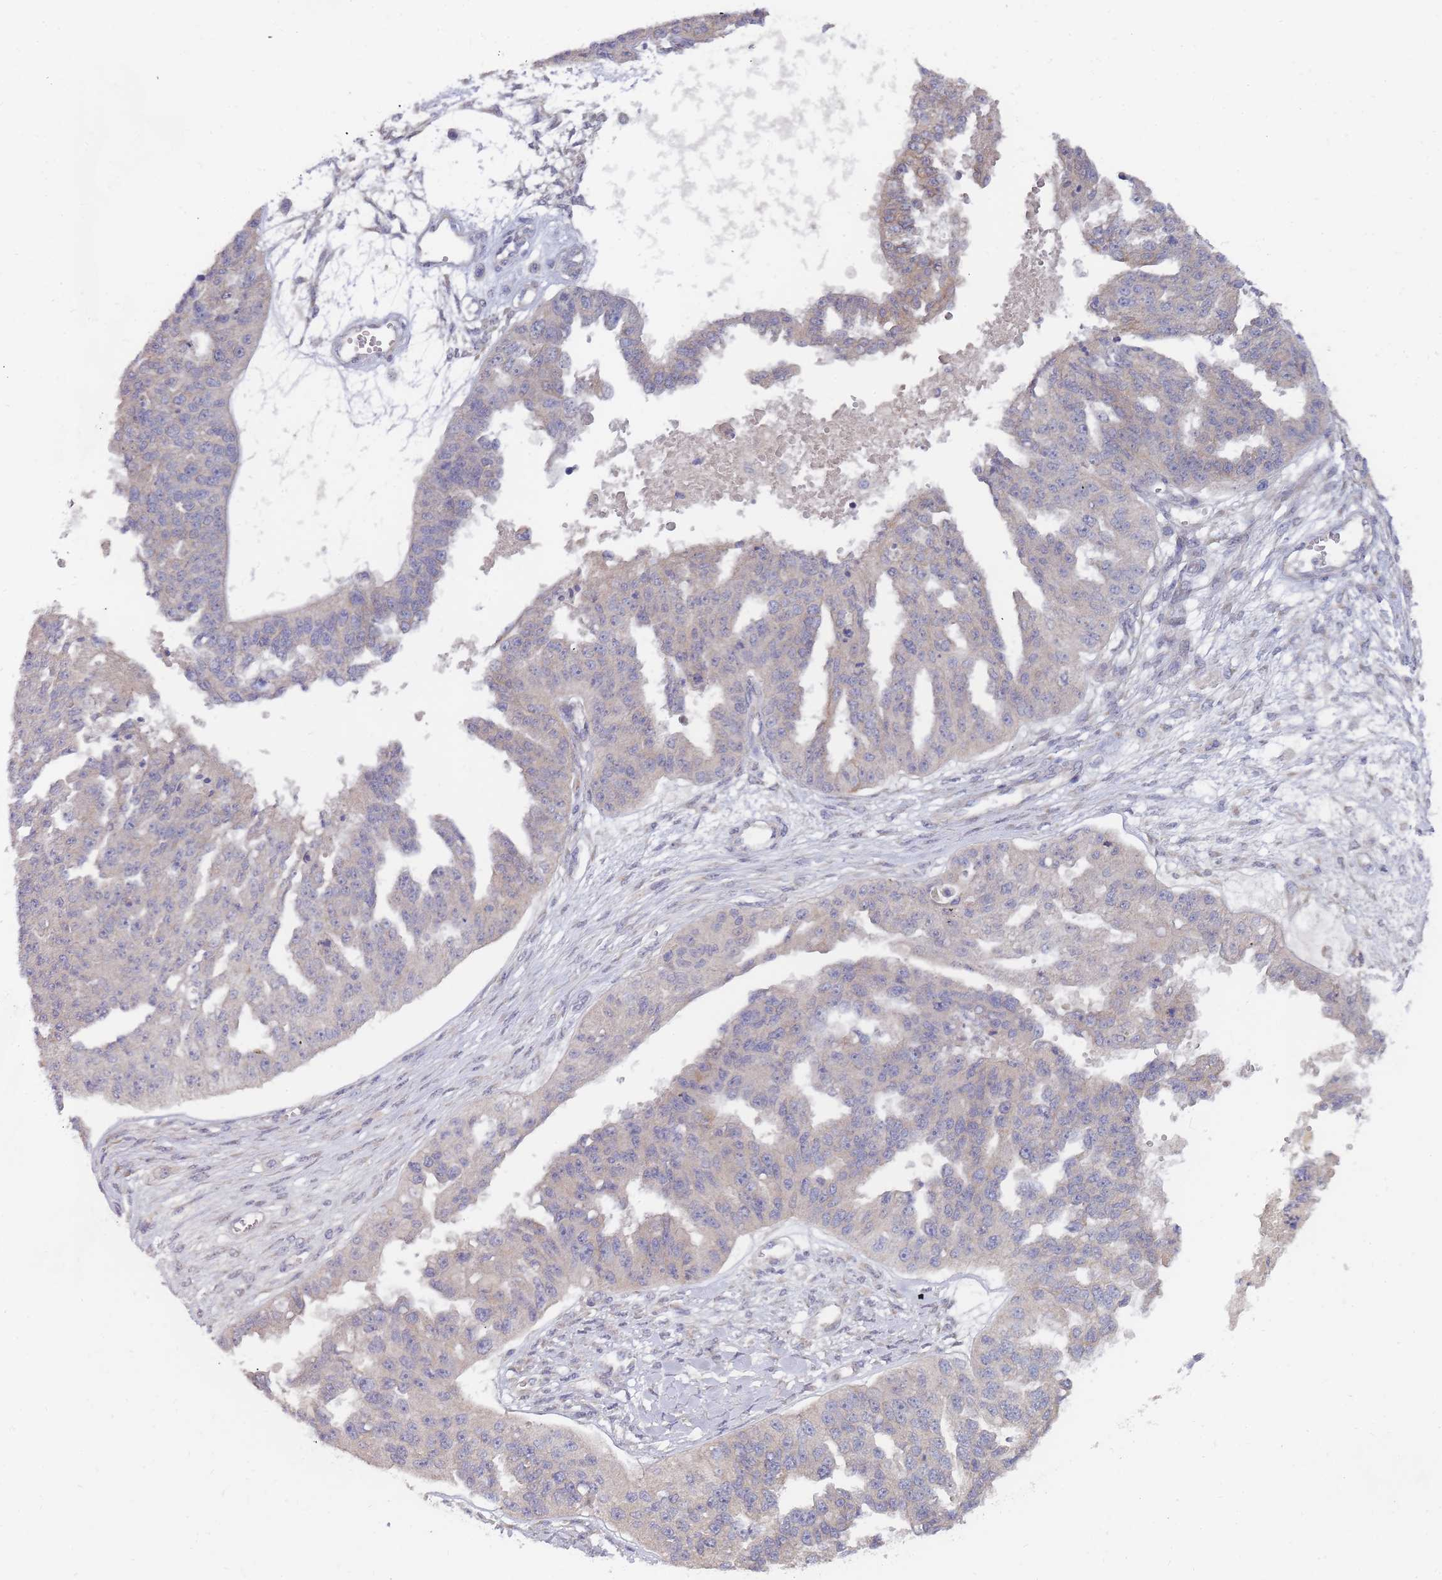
{"staining": {"intensity": "negative", "quantity": "none", "location": "none"}, "tissue": "ovarian cancer", "cell_type": "Tumor cells", "image_type": "cancer", "snomed": [{"axis": "morphology", "description": "Cystadenocarcinoma, serous, NOS"}, {"axis": "topography", "description": "Ovary"}], "caption": "DAB immunohistochemical staining of human ovarian serous cystadenocarcinoma shows no significant expression in tumor cells. The staining is performed using DAB brown chromogen with nuclei counter-stained in using hematoxylin.", "gene": "SLC35F5", "patient": {"sex": "female", "age": 58}}